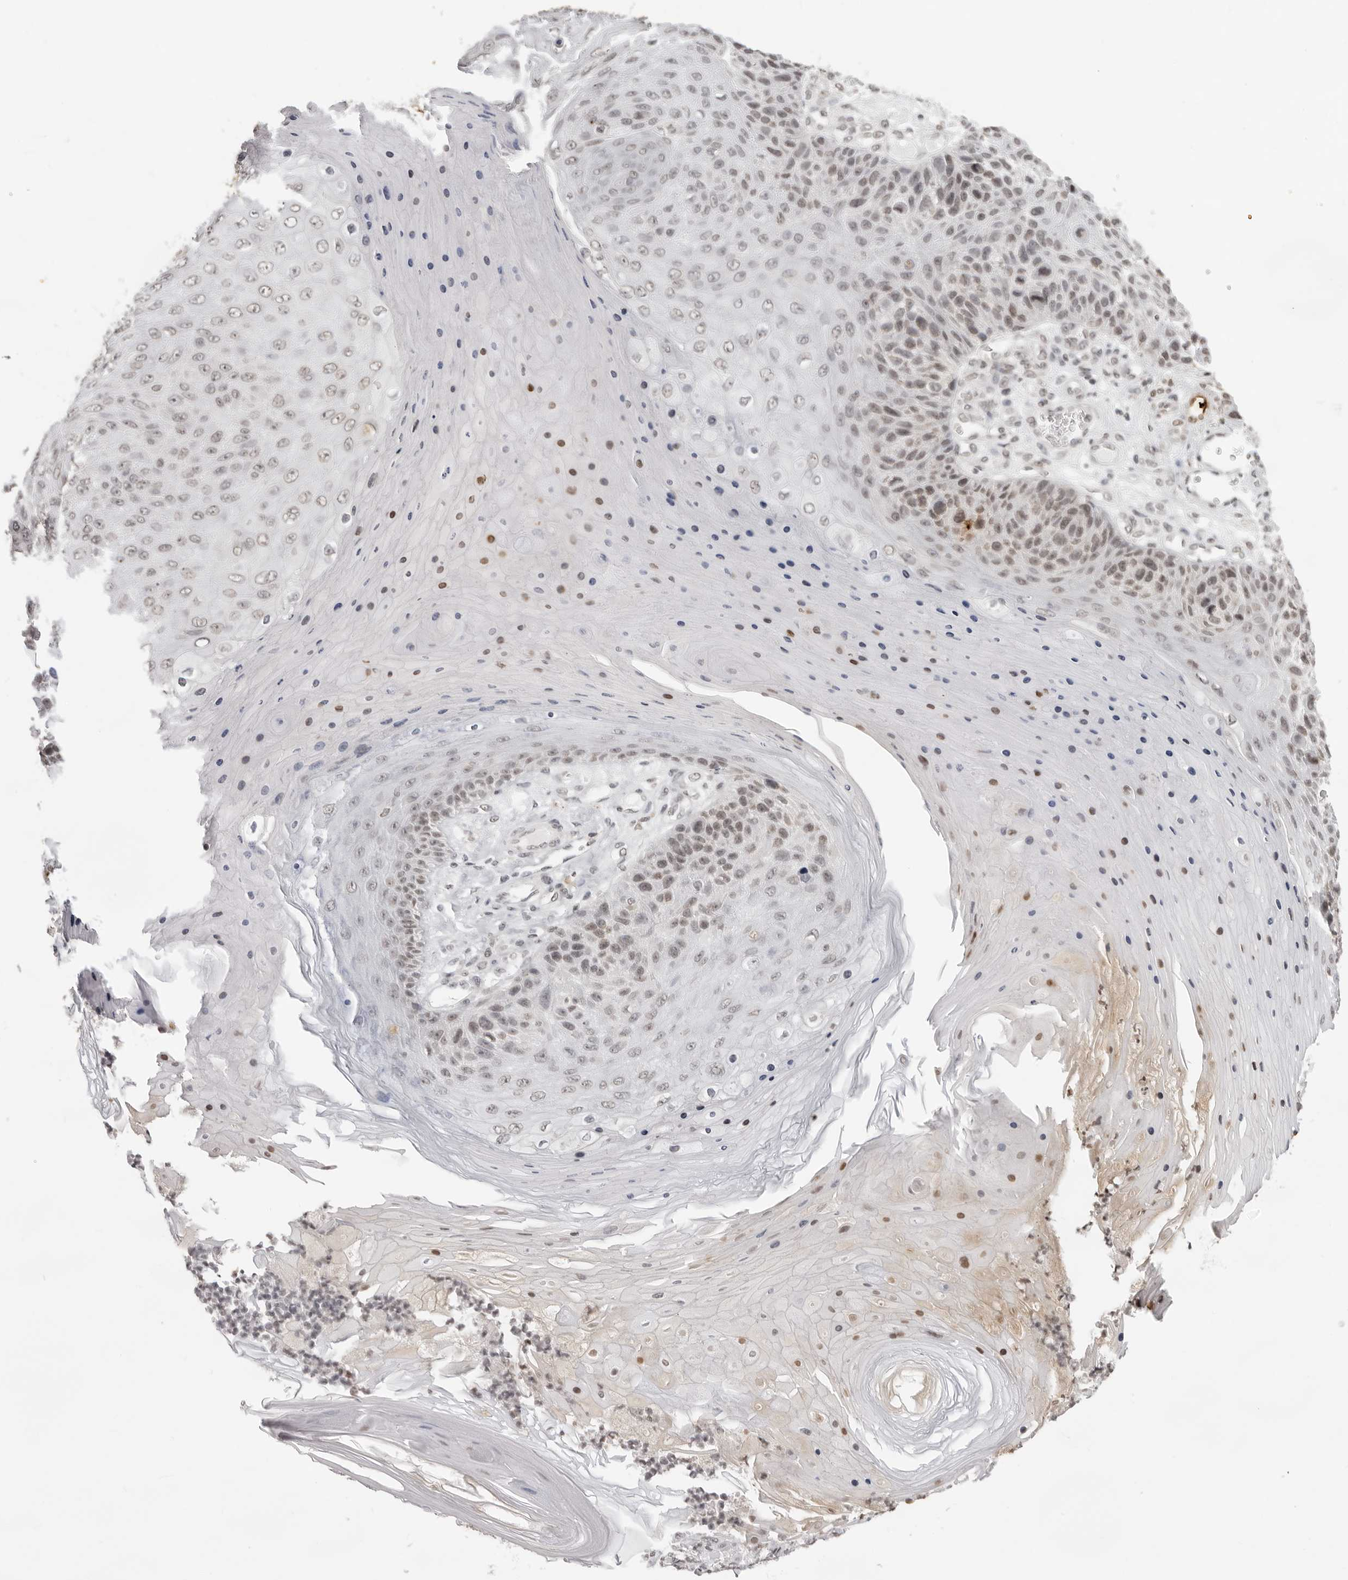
{"staining": {"intensity": "weak", "quantity": "25%-75%", "location": "nuclear"}, "tissue": "skin cancer", "cell_type": "Tumor cells", "image_type": "cancer", "snomed": [{"axis": "morphology", "description": "Squamous cell carcinoma, NOS"}, {"axis": "topography", "description": "Skin"}], "caption": "Human skin squamous cell carcinoma stained with a protein marker displays weak staining in tumor cells.", "gene": "NTM", "patient": {"sex": "female", "age": 88}}